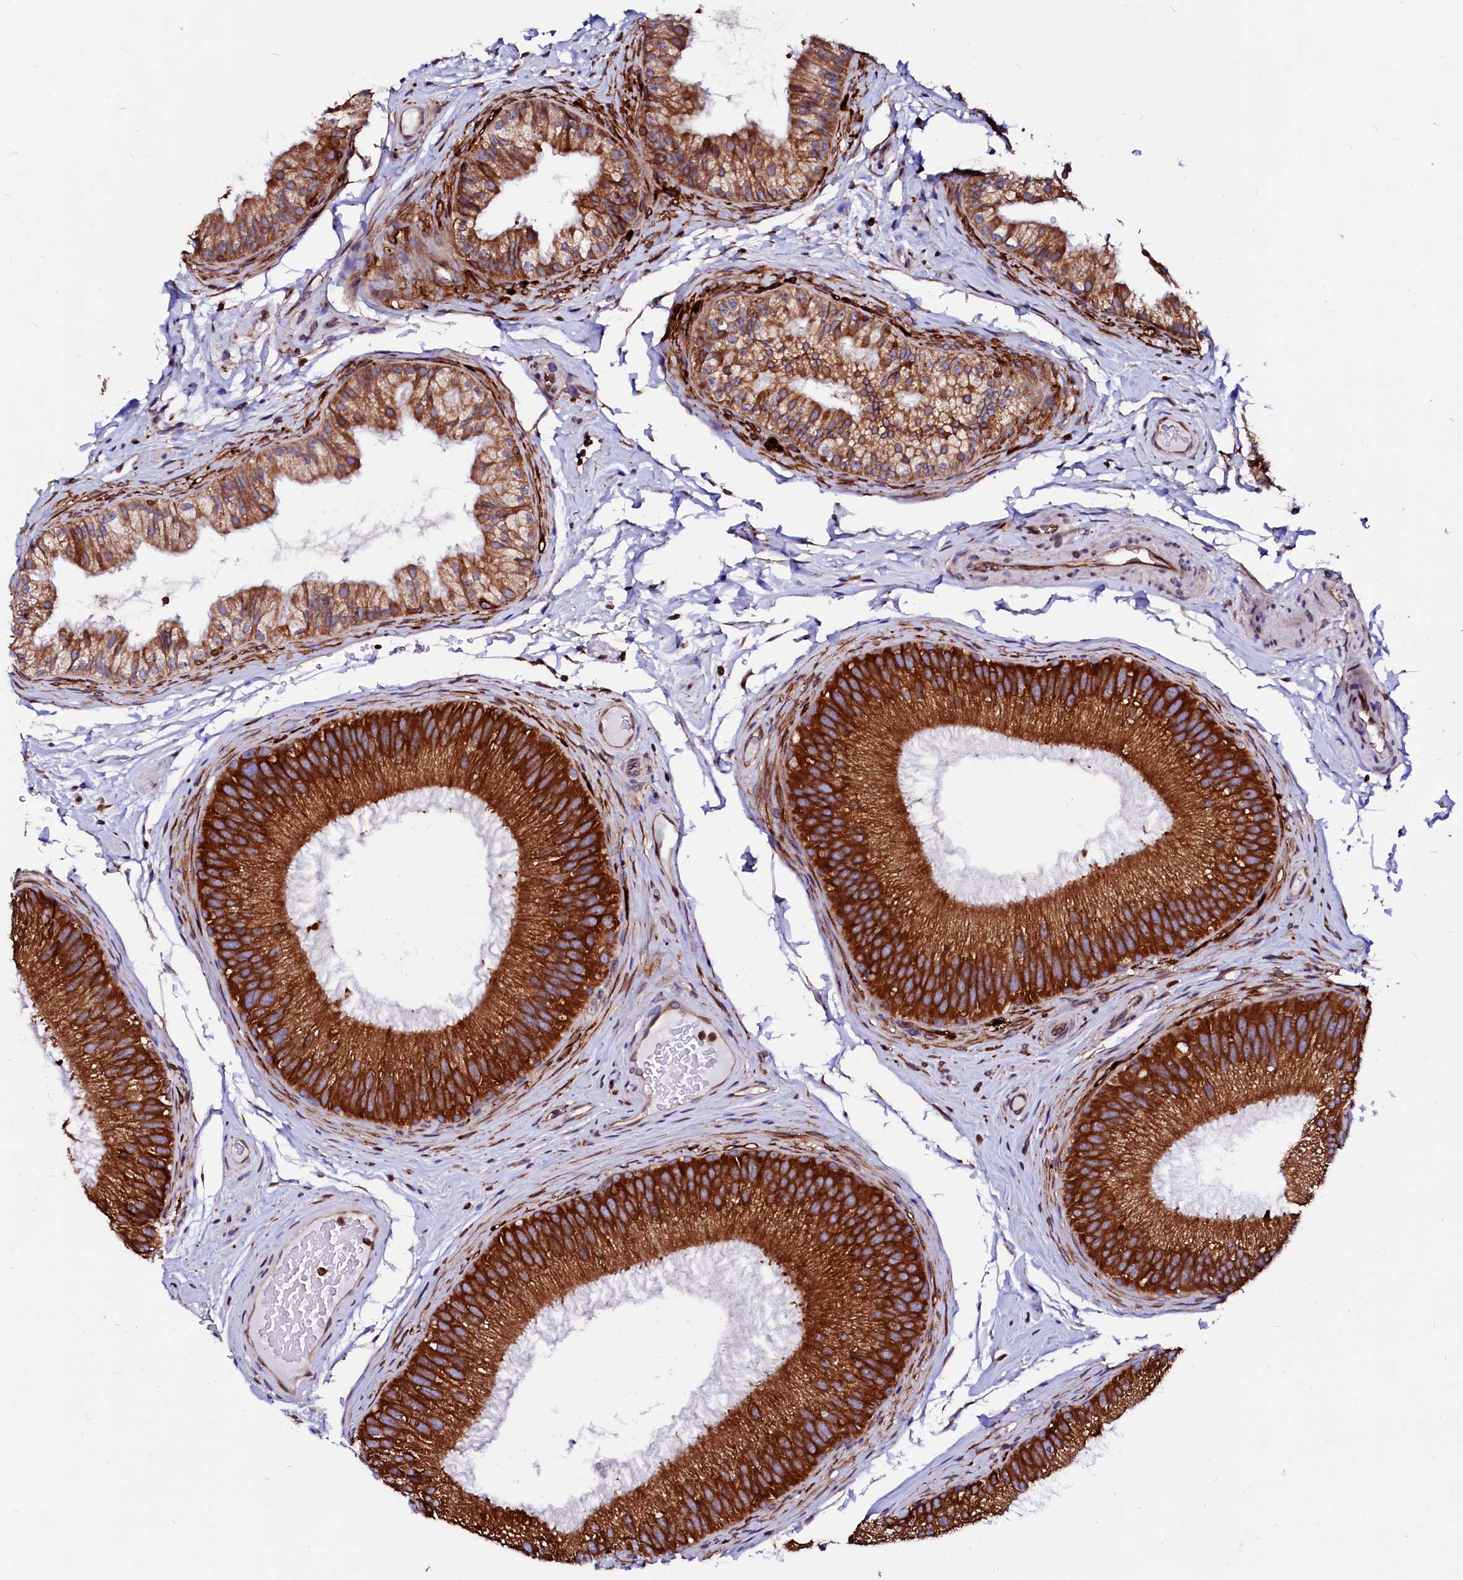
{"staining": {"intensity": "strong", "quantity": ">75%", "location": "cytoplasmic/membranous"}, "tissue": "epididymis", "cell_type": "Glandular cells", "image_type": "normal", "snomed": [{"axis": "morphology", "description": "Normal tissue, NOS"}, {"axis": "topography", "description": "Epididymis"}], "caption": "High-magnification brightfield microscopy of unremarkable epididymis stained with DAB (3,3'-diaminobenzidine) (brown) and counterstained with hematoxylin (blue). glandular cells exhibit strong cytoplasmic/membranous positivity is appreciated in approximately>75% of cells.", "gene": "DERL1", "patient": {"sex": "male", "age": 45}}